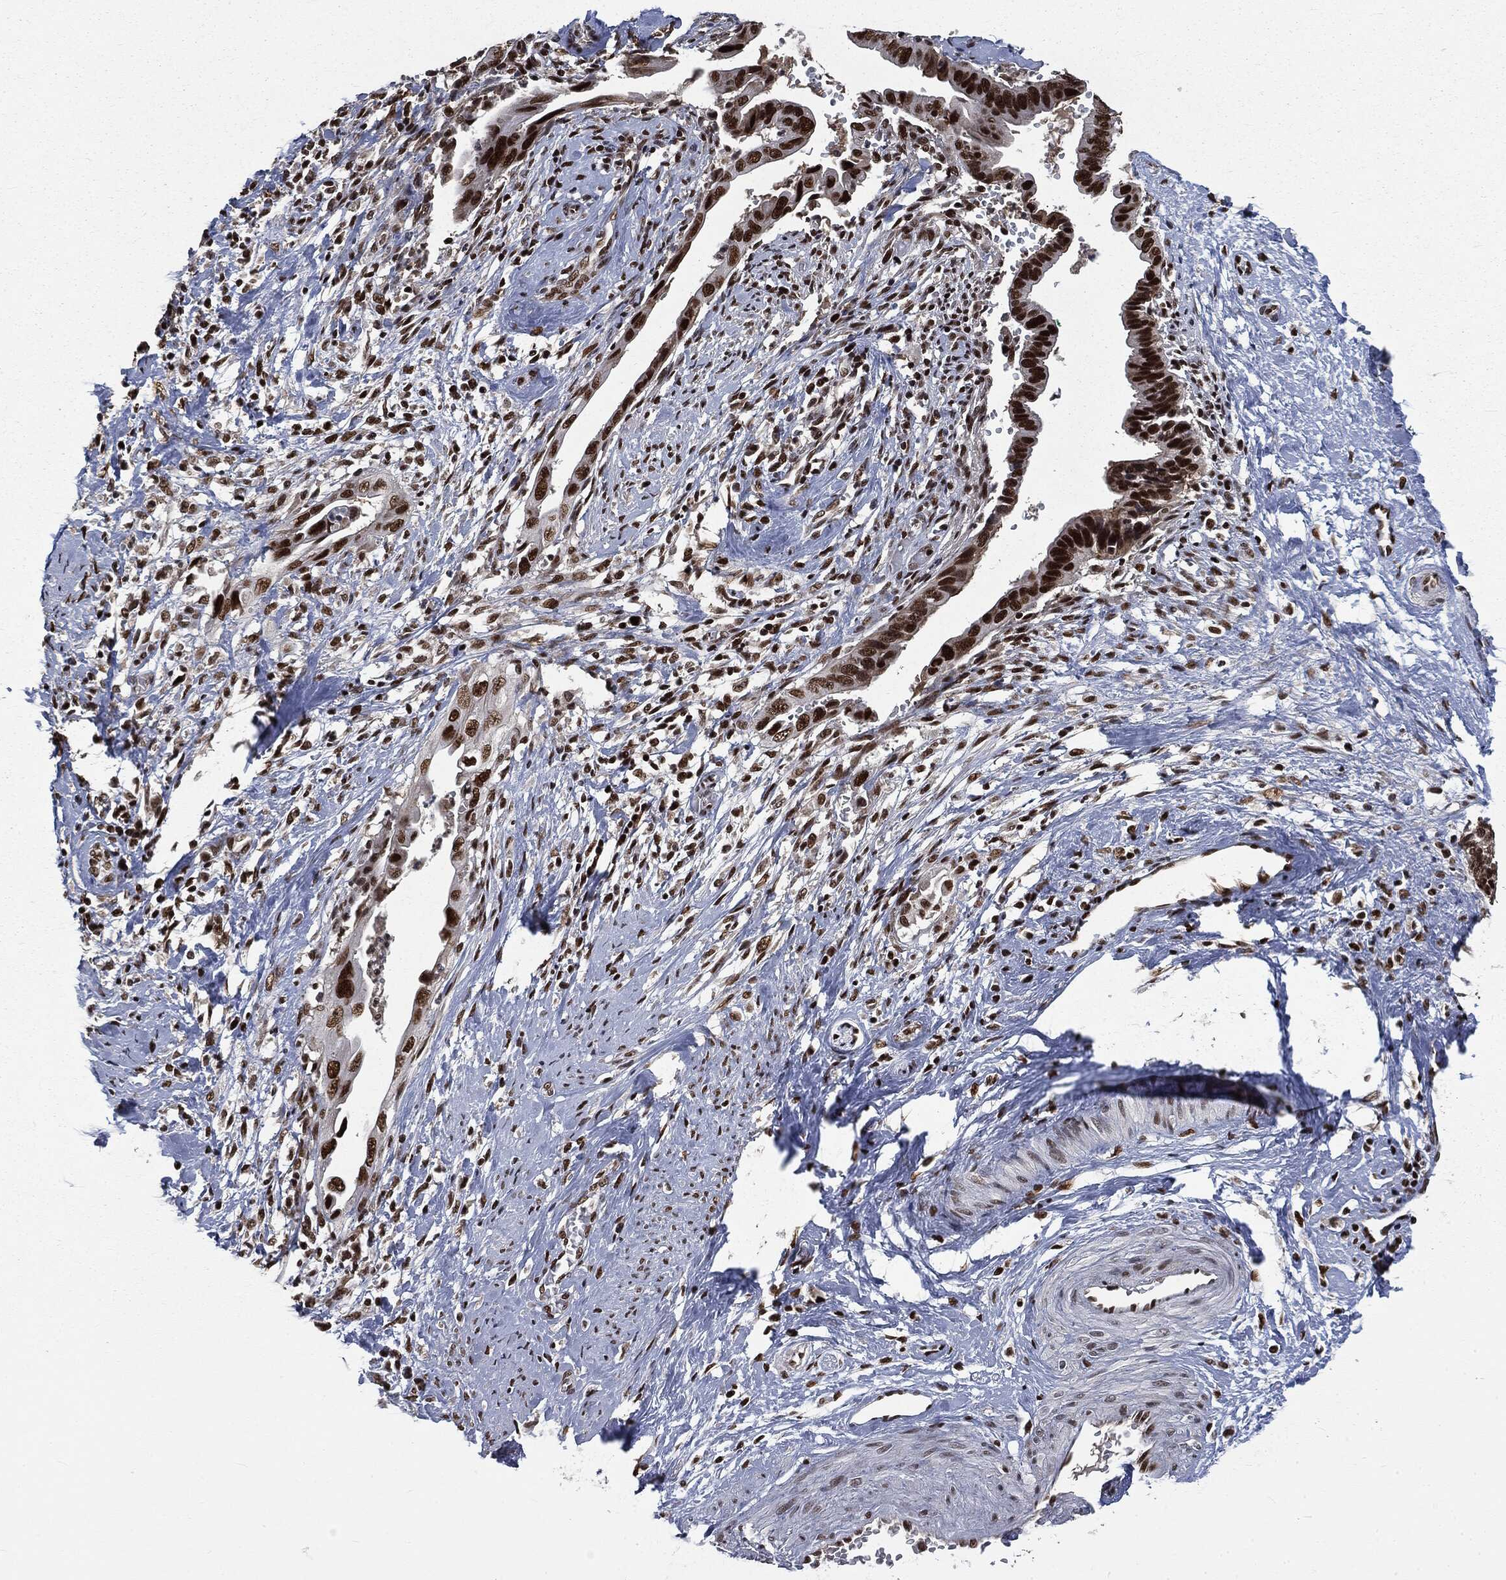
{"staining": {"intensity": "strong", "quantity": ">75%", "location": "nuclear"}, "tissue": "cervical cancer", "cell_type": "Tumor cells", "image_type": "cancer", "snomed": [{"axis": "morphology", "description": "Adenocarcinoma, NOS"}, {"axis": "topography", "description": "Cervix"}], "caption": "The micrograph reveals immunohistochemical staining of cervical adenocarcinoma. There is strong nuclear expression is identified in approximately >75% of tumor cells. The staining was performed using DAB (3,3'-diaminobenzidine) to visualize the protein expression in brown, while the nuclei were stained in blue with hematoxylin (Magnification: 20x).", "gene": "DPH2", "patient": {"sex": "female", "age": 42}}